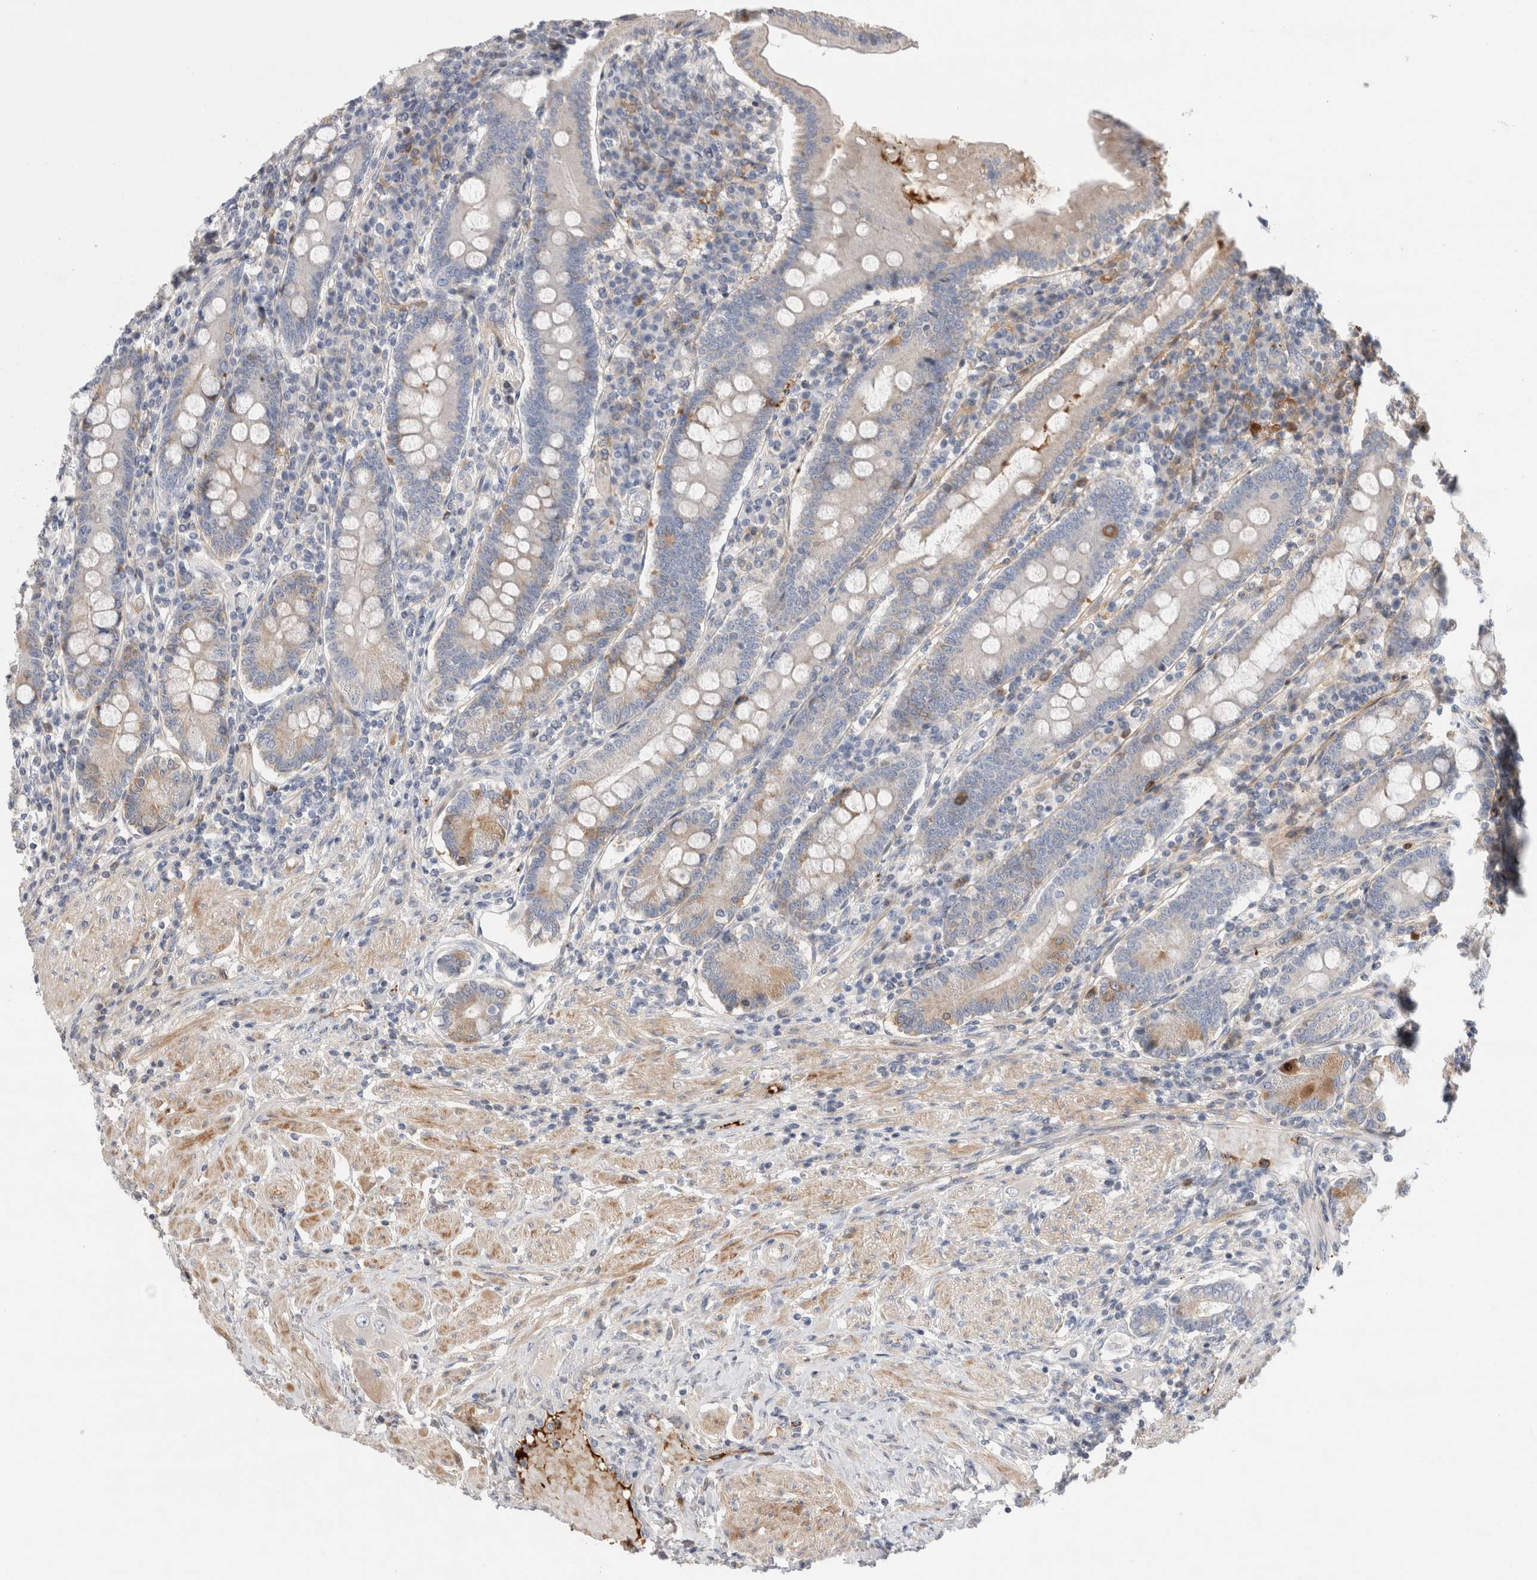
{"staining": {"intensity": "moderate", "quantity": "25%-75%", "location": "cytoplasmic/membranous"}, "tissue": "duodenum", "cell_type": "Glandular cells", "image_type": "normal", "snomed": [{"axis": "morphology", "description": "Normal tissue, NOS"}, {"axis": "morphology", "description": "Adenocarcinoma, NOS"}, {"axis": "topography", "description": "Pancreas"}, {"axis": "topography", "description": "Duodenum"}], "caption": "The photomicrograph exhibits immunohistochemical staining of unremarkable duodenum. There is moderate cytoplasmic/membranous positivity is identified in approximately 25%-75% of glandular cells.", "gene": "ECHDC2", "patient": {"sex": "male", "age": 50}}